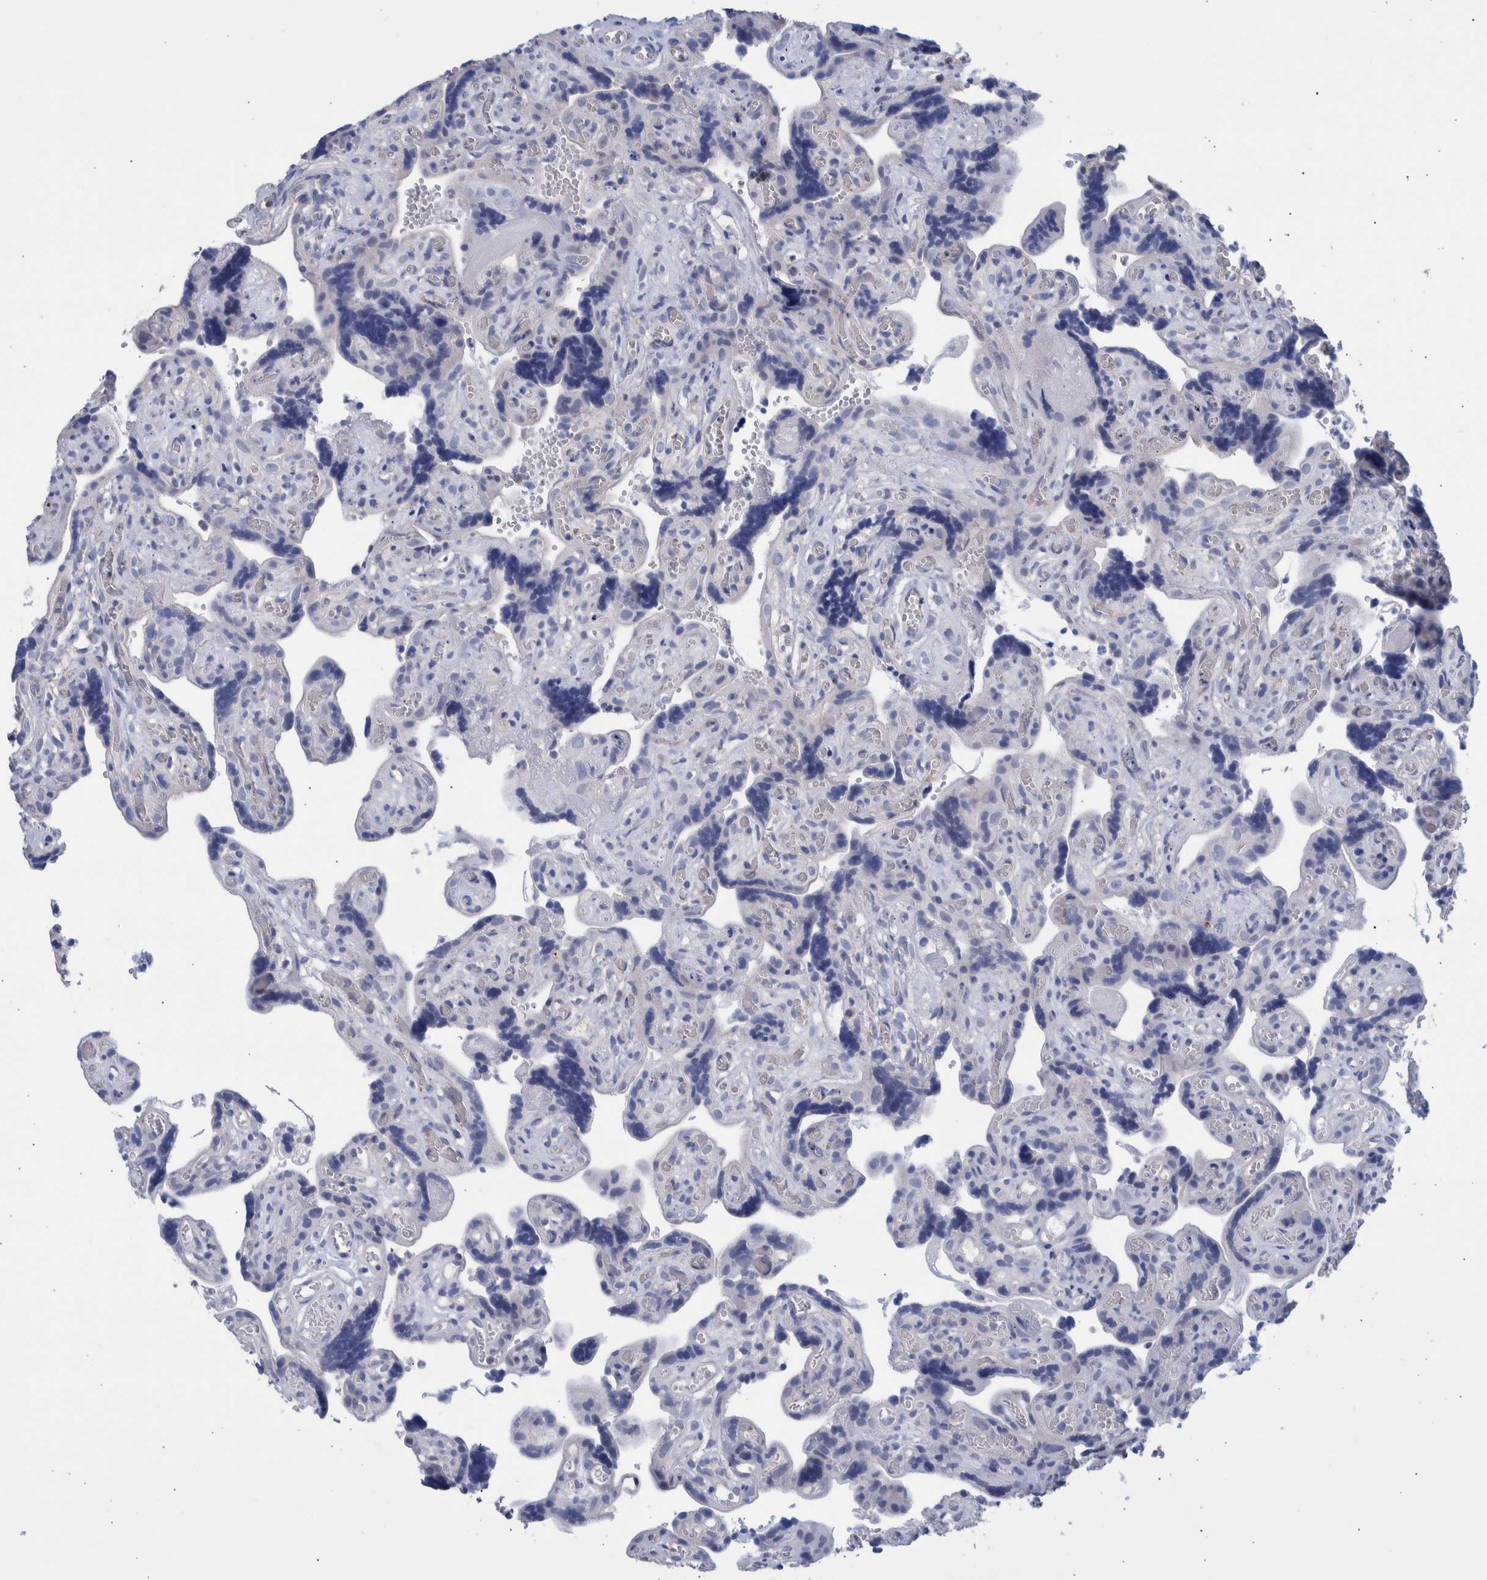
{"staining": {"intensity": "negative", "quantity": "none", "location": "none"}, "tissue": "placenta", "cell_type": "Decidual cells", "image_type": "normal", "snomed": [{"axis": "morphology", "description": "Normal tissue, NOS"}, {"axis": "topography", "description": "Placenta"}], "caption": "This is an immunohistochemistry photomicrograph of unremarkable placenta. There is no expression in decidual cells.", "gene": "PPP3CC", "patient": {"sex": "female", "age": 30}}